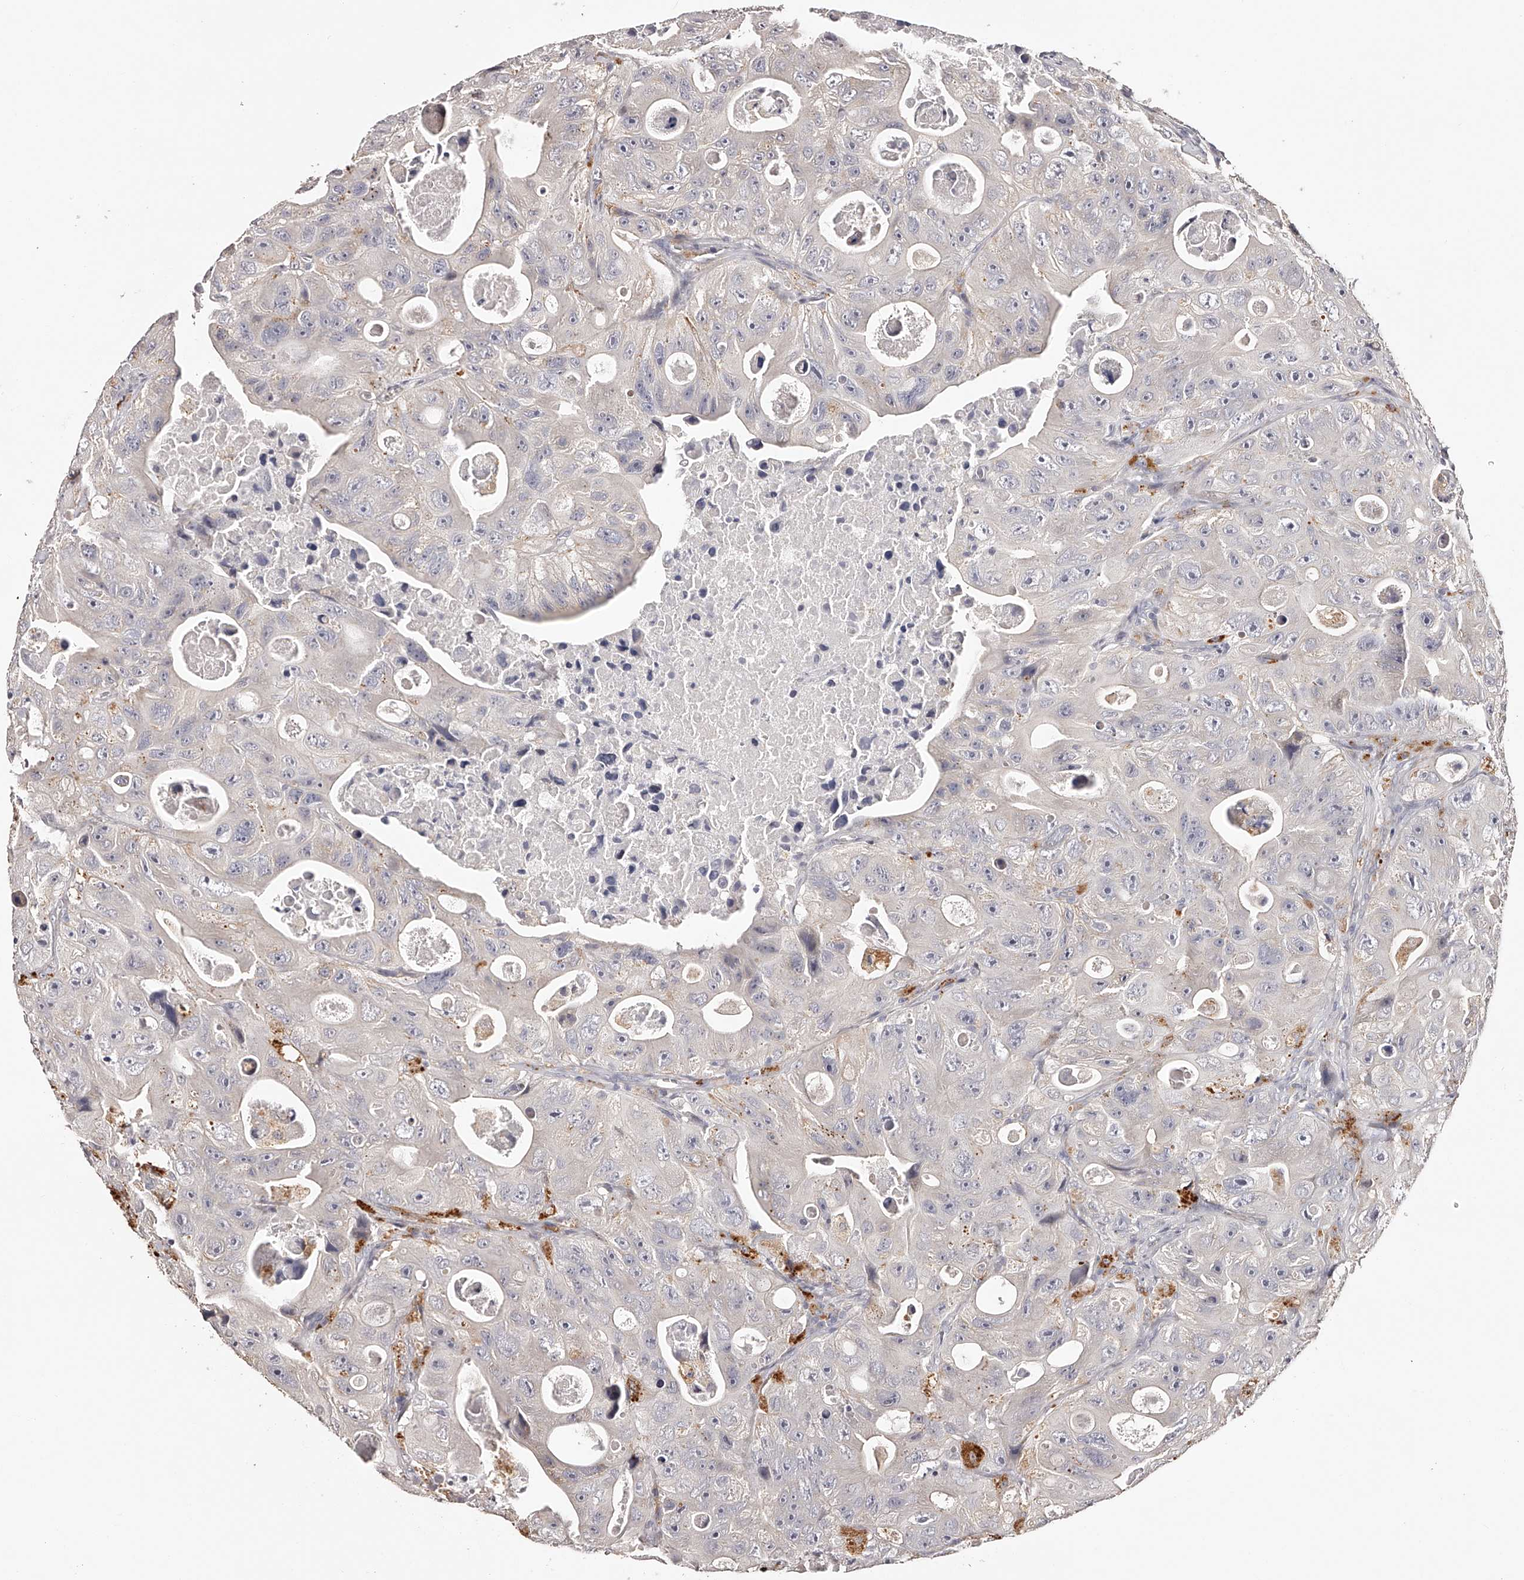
{"staining": {"intensity": "negative", "quantity": "none", "location": "none"}, "tissue": "colorectal cancer", "cell_type": "Tumor cells", "image_type": "cancer", "snomed": [{"axis": "morphology", "description": "Adenocarcinoma, NOS"}, {"axis": "topography", "description": "Colon"}], "caption": "This is an immunohistochemistry (IHC) micrograph of human colorectal cancer. There is no staining in tumor cells.", "gene": "SLC35D3", "patient": {"sex": "female", "age": 46}}